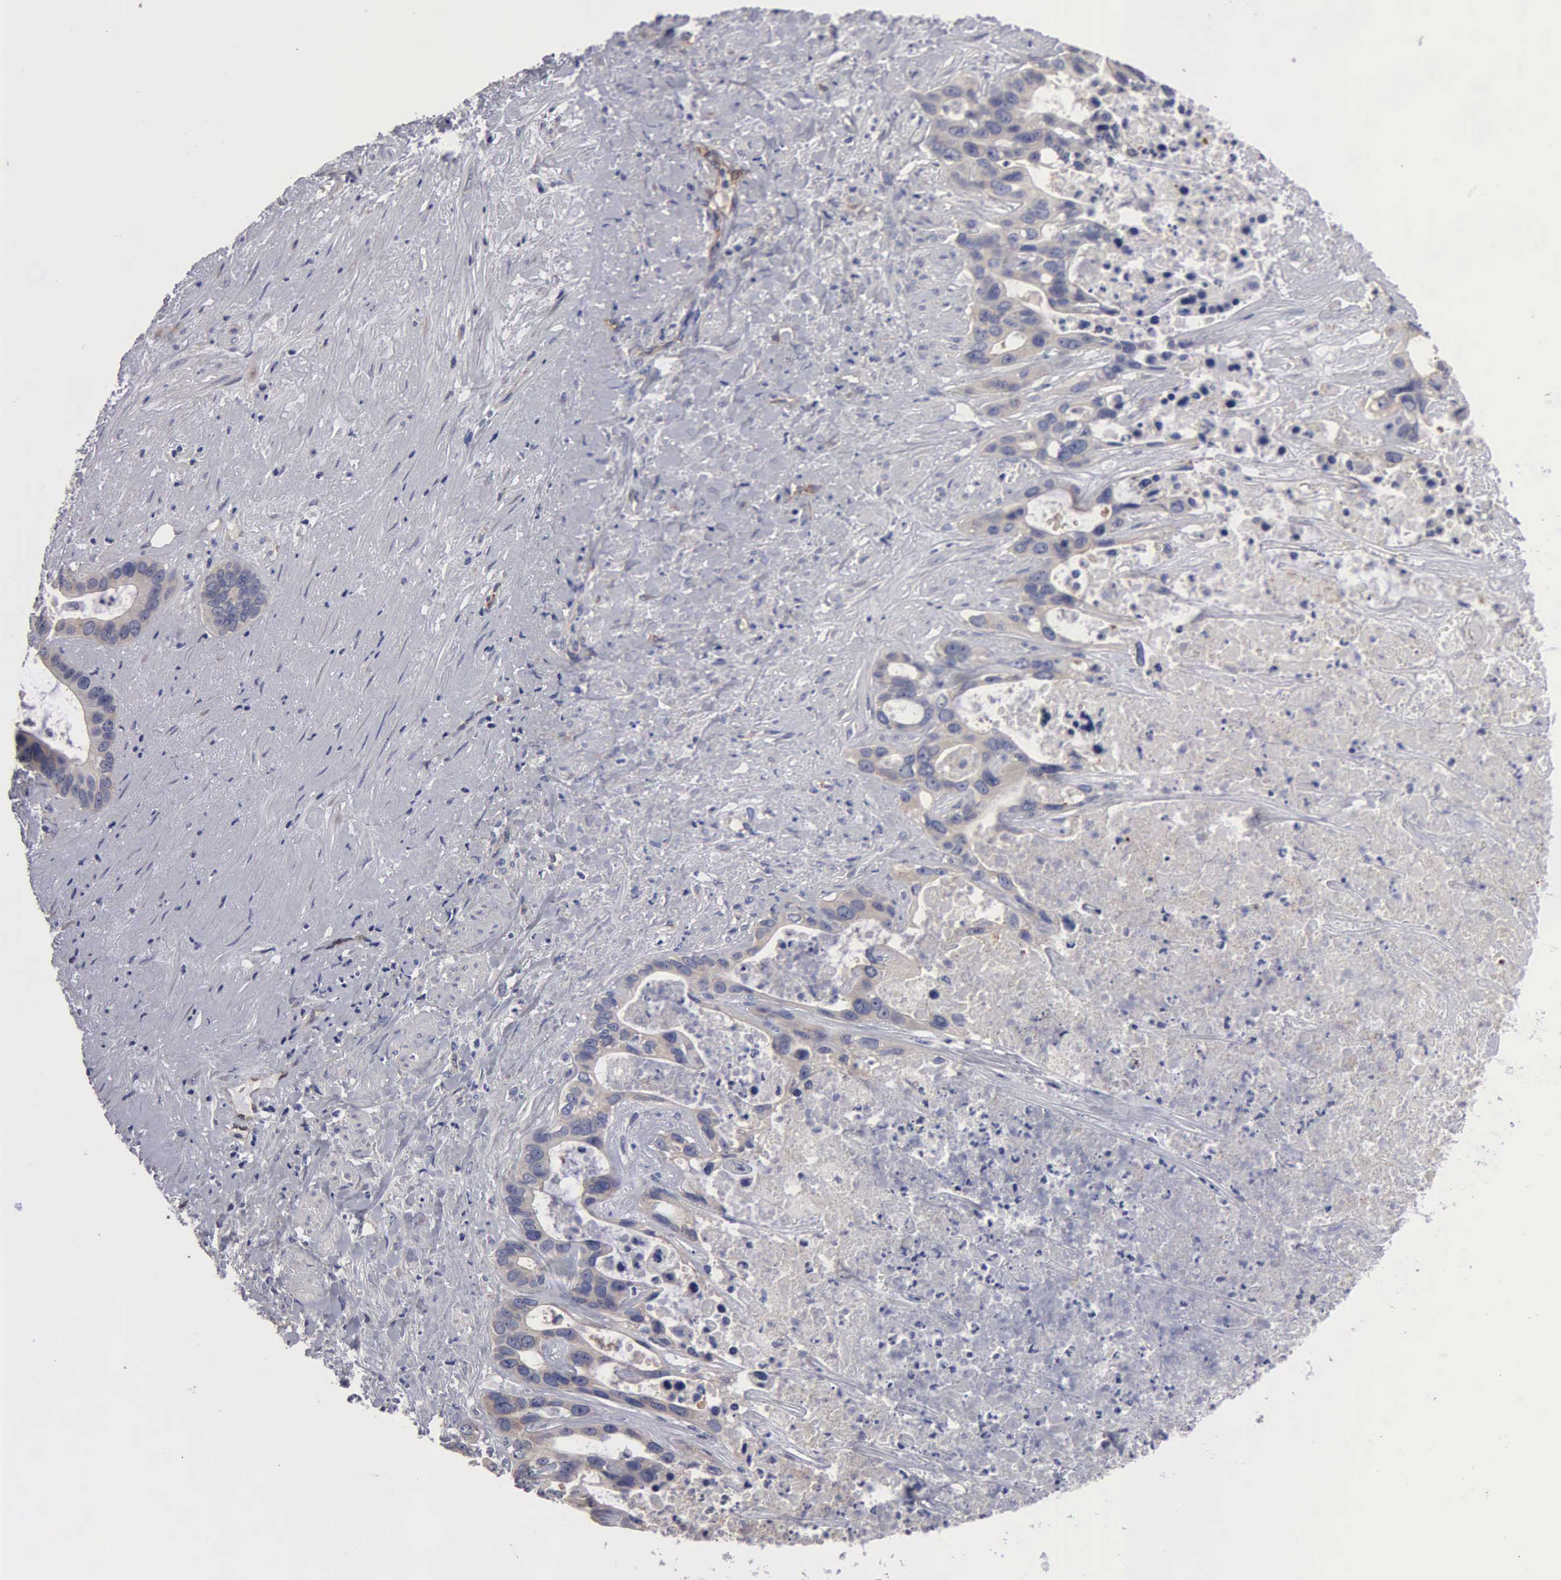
{"staining": {"intensity": "weak", "quantity": "<25%", "location": "cytoplasmic/membranous"}, "tissue": "liver cancer", "cell_type": "Tumor cells", "image_type": "cancer", "snomed": [{"axis": "morphology", "description": "Cholangiocarcinoma"}, {"axis": "topography", "description": "Liver"}], "caption": "This micrograph is of cholangiocarcinoma (liver) stained with immunohistochemistry to label a protein in brown with the nuclei are counter-stained blue. There is no expression in tumor cells.", "gene": "RDX", "patient": {"sex": "female", "age": 65}}